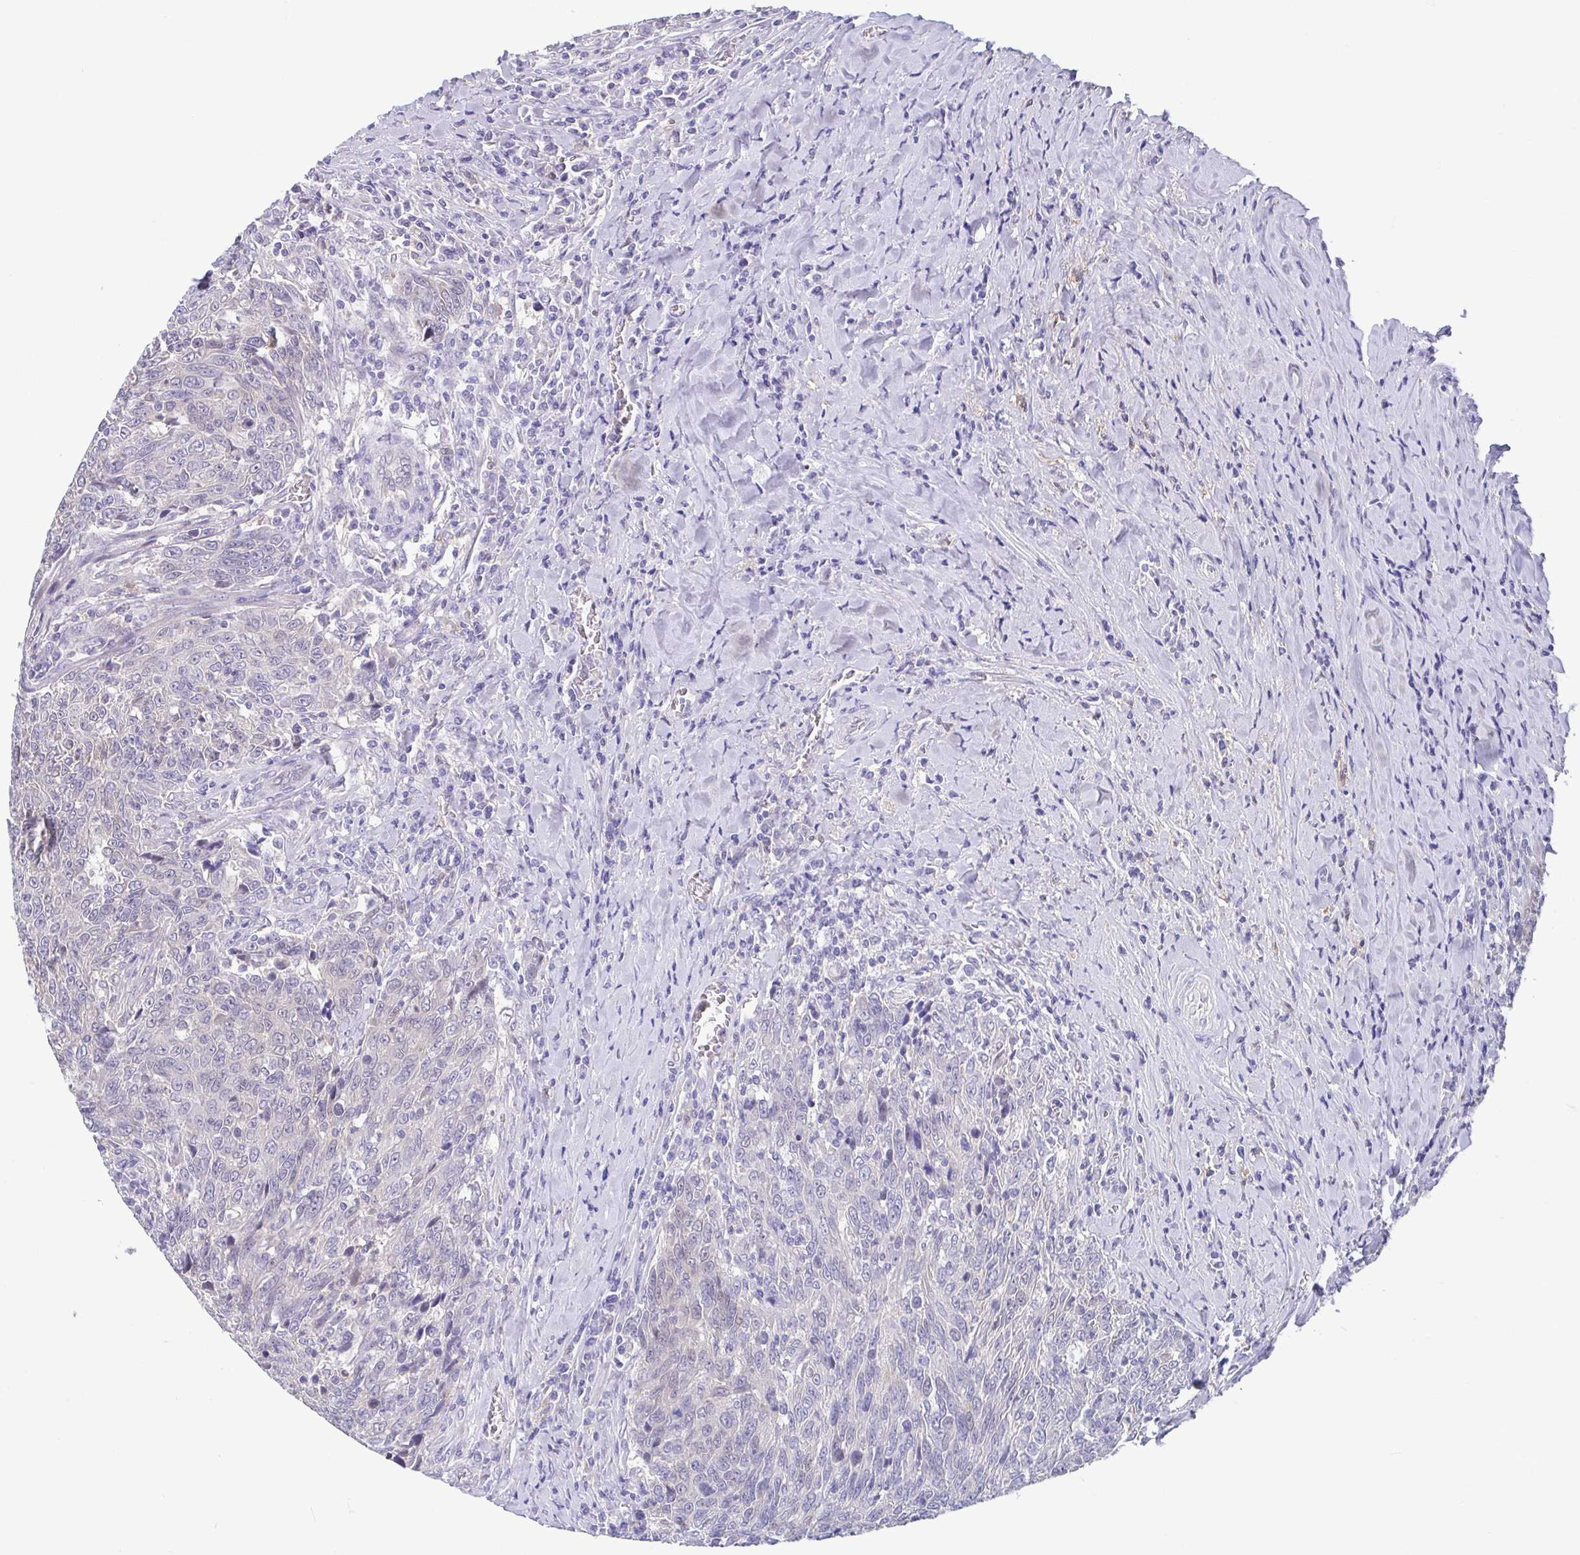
{"staining": {"intensity": "negative", "quantity": "none", "location": "none"}, "tissue": "breast cancer", "cell_type": "Tumor cells", "image_type": "cancer", "snomed": [{"axis": "morphology", "description": "Duct carcinoma"}, {"axis": "topography", "description": "Breast"}], "caption": "An IHC image of breast cancer is shown. There is no staining in tumor cells of breast cancer.", "gene": "IDH1", "patient": {"sex": "female", "age": 50}}